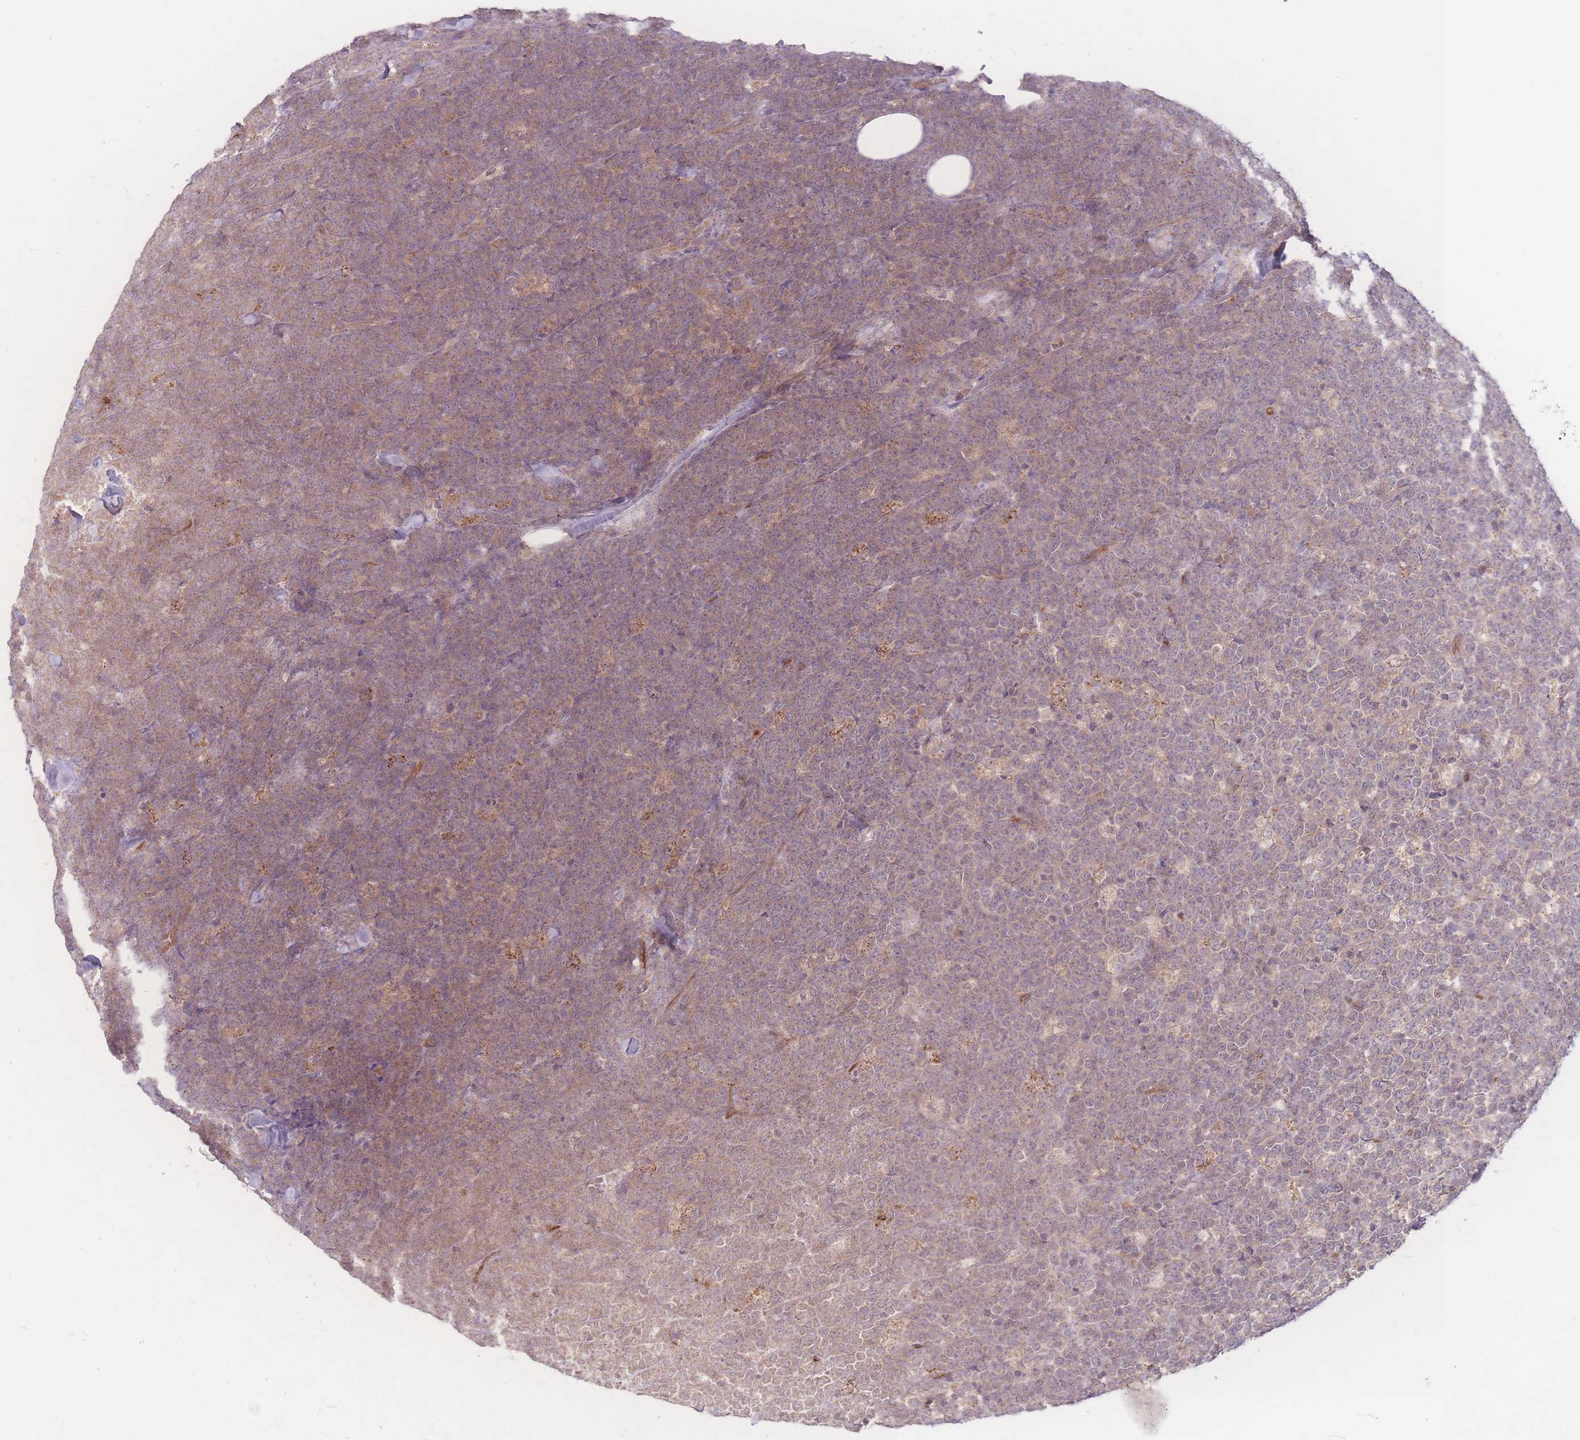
{"staining": {"intensity": "weak", "quantity": ">75%", "location": "cytoplasmic/membranous"}, "tissue": "lymphoma", "cell_type": "Tumor cells", "image_type": "cancer", "snomed": [{"axis": "morphology", "description": "Malignant lymphoma, non-Hodgkin's type, High grade"}, {"axis": "topography", "description": "Small intestine"}], "caption": "Immunohistochemical staining of human malignant lymphoma, non-Hodgkin's type (high-grade) exhibits weak cytoplasmic/membranous protein staining in approximately >75% of tumor cells.", "gene": "INSR", "patient": {"sex": "male", "age": 8}}